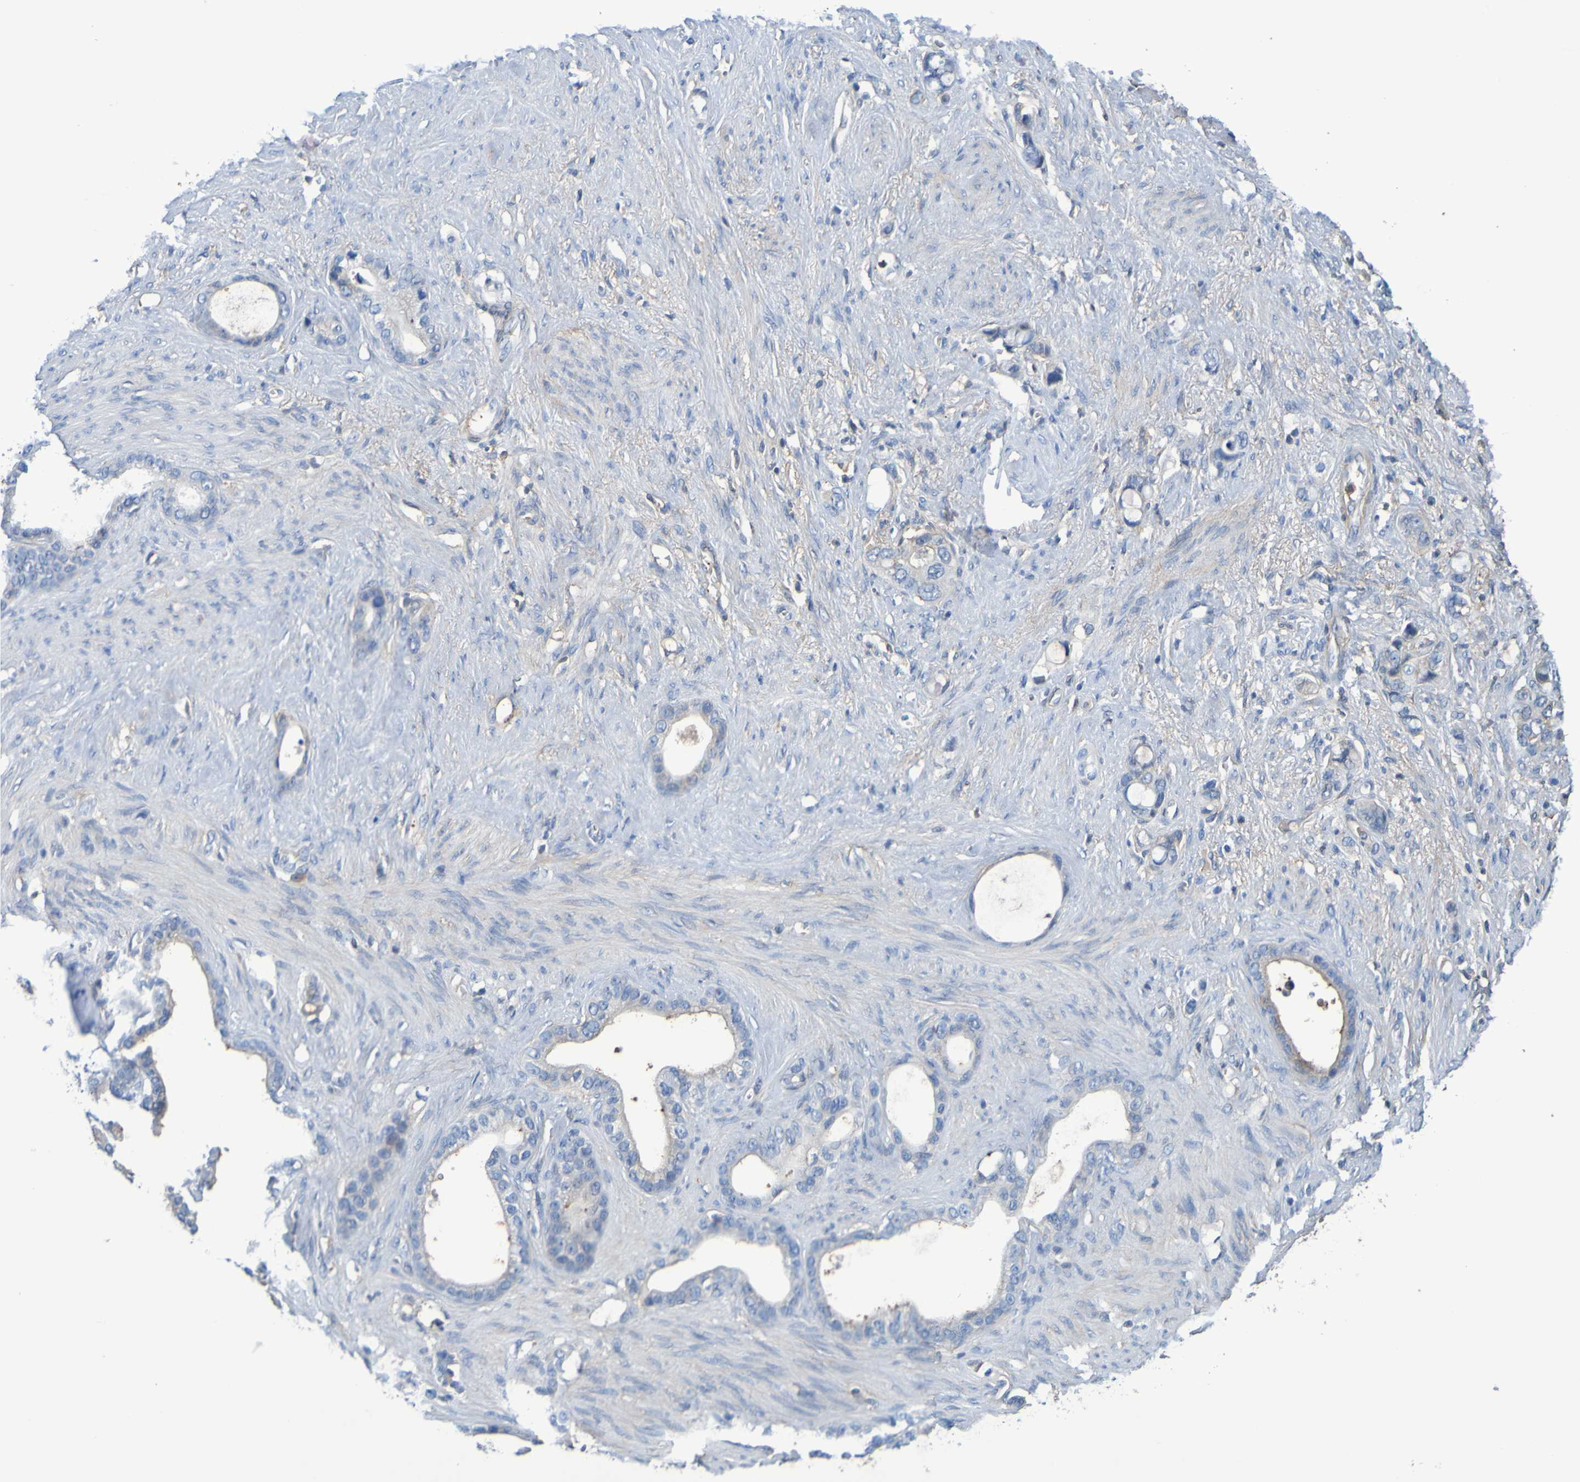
{"staining": {"intensity": "negative", "quantity": "none", "location": "none"}, "tissue": "stomach cancer", "cell_type": "Tumor cells", "image_type": "cancer", "snomed": [{"axis": "morphology", "description": "Adenocarcinoma, NOS"}, {"axis": "topography", "description": "Stomach"}], "caption": "Human stomach adenocarcinoma stained for a protein using immunohistochemistry demonstrates no staining in tumor cells.", "gene": "GAB3", "patient": {"sex": "female", "age": 75}}